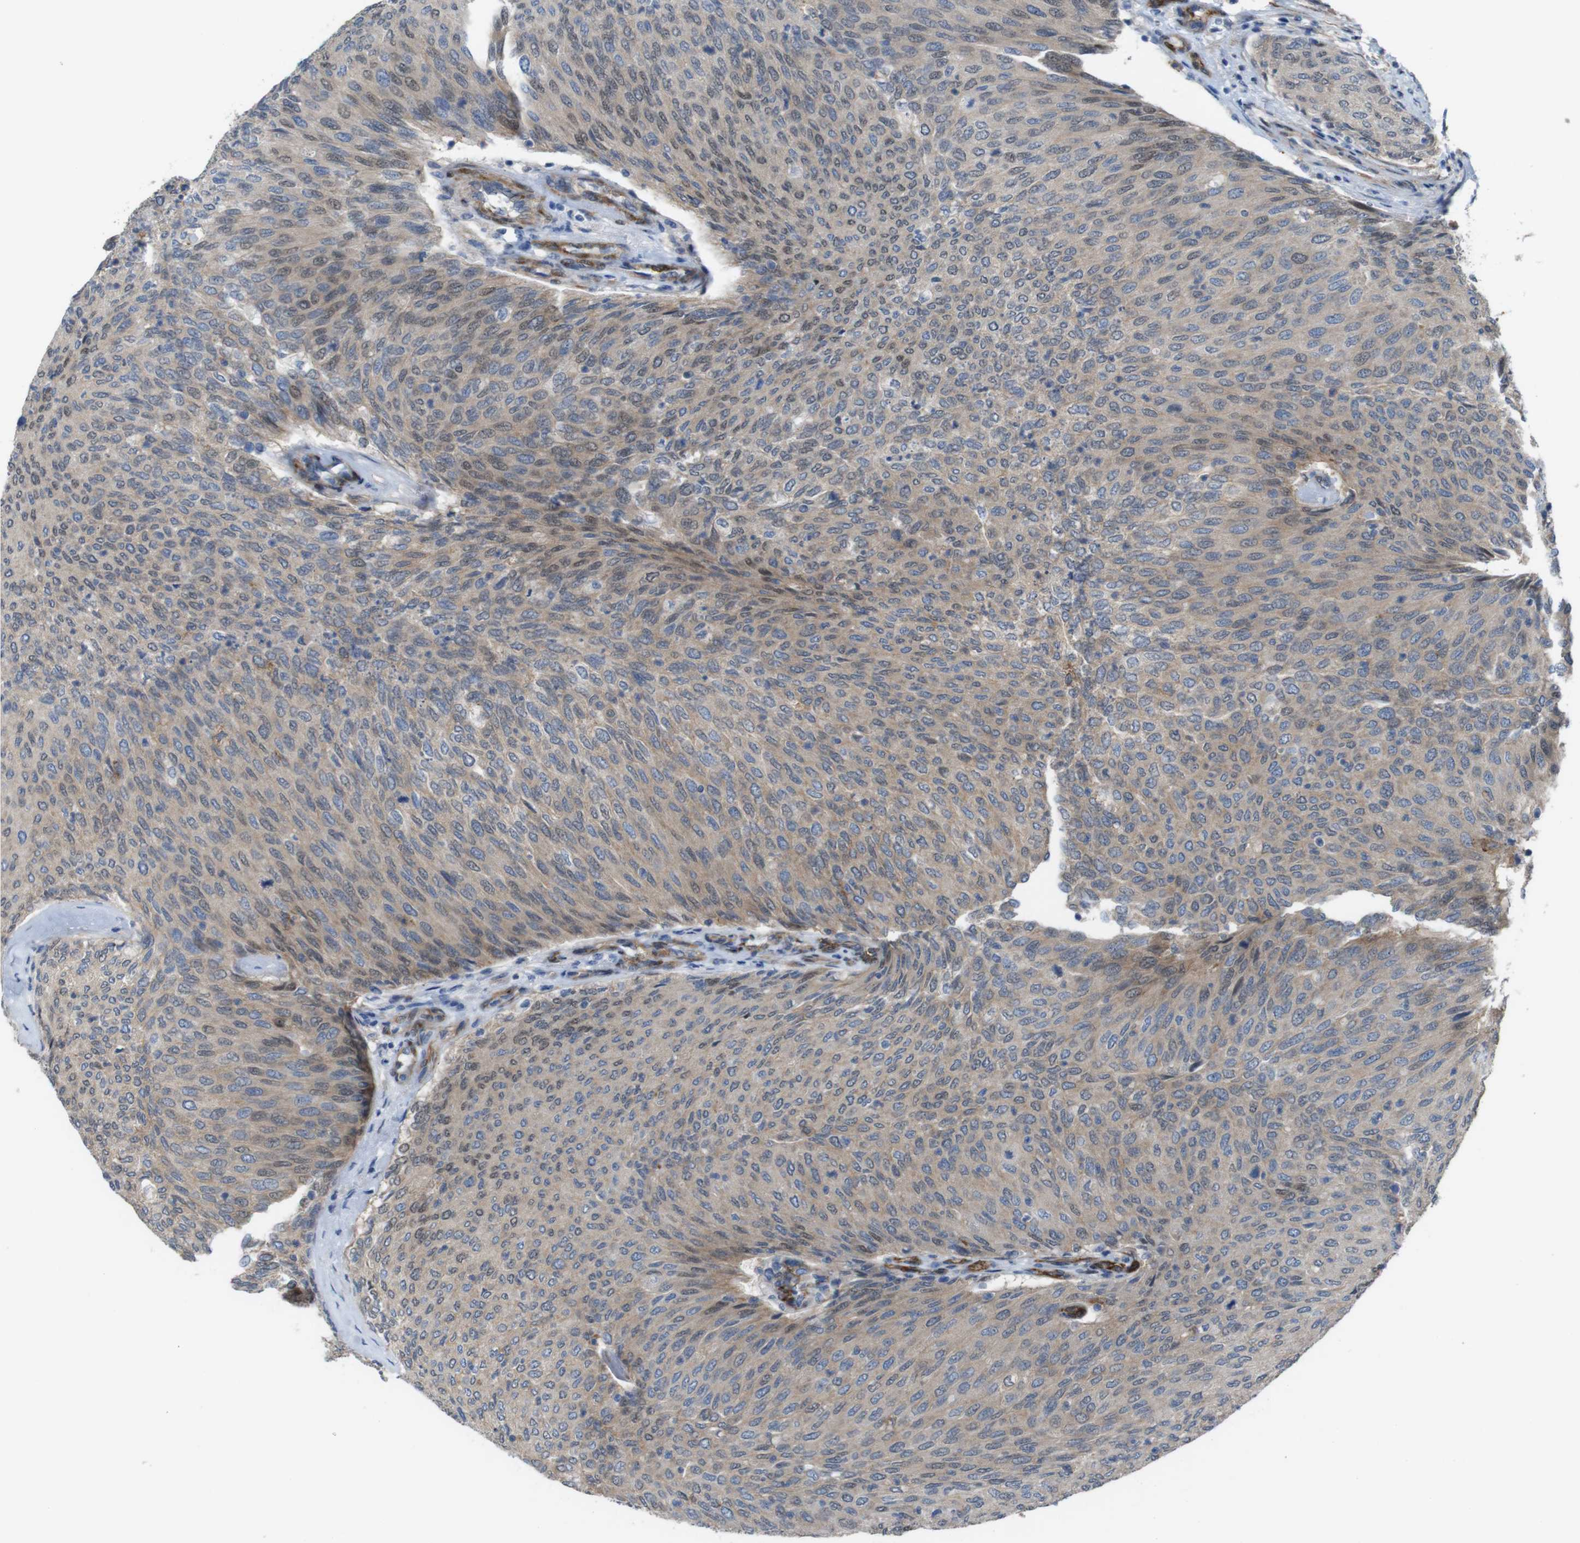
{"staining": {"intensity": "weak", "quantity": ">75%", "location": "cytoplasmic/membranous"}, "tissue": "urothelial cancer", "cell_type": "Tumor cells", "image_type": "cancer", "snomed": [{"axis": "morphology", "description": "Urothelial carcinoma, Low grade"}, {"axis": "topography", "description": "Urinary bladder"}], "caption": "Urothelial cancer was stained to show a protein in brown. There is low levels of weak cytoplasmic/membranous positivity in approximately >75% of tumor cells. (Stains: DAB (3,3'-diaminobenzidine) in brown, nuclei in blue, Microscopy: brightfield microscopy at high magnification).", "gene": "PTGER4", "patient": {"sex": "female", "age": 79}}